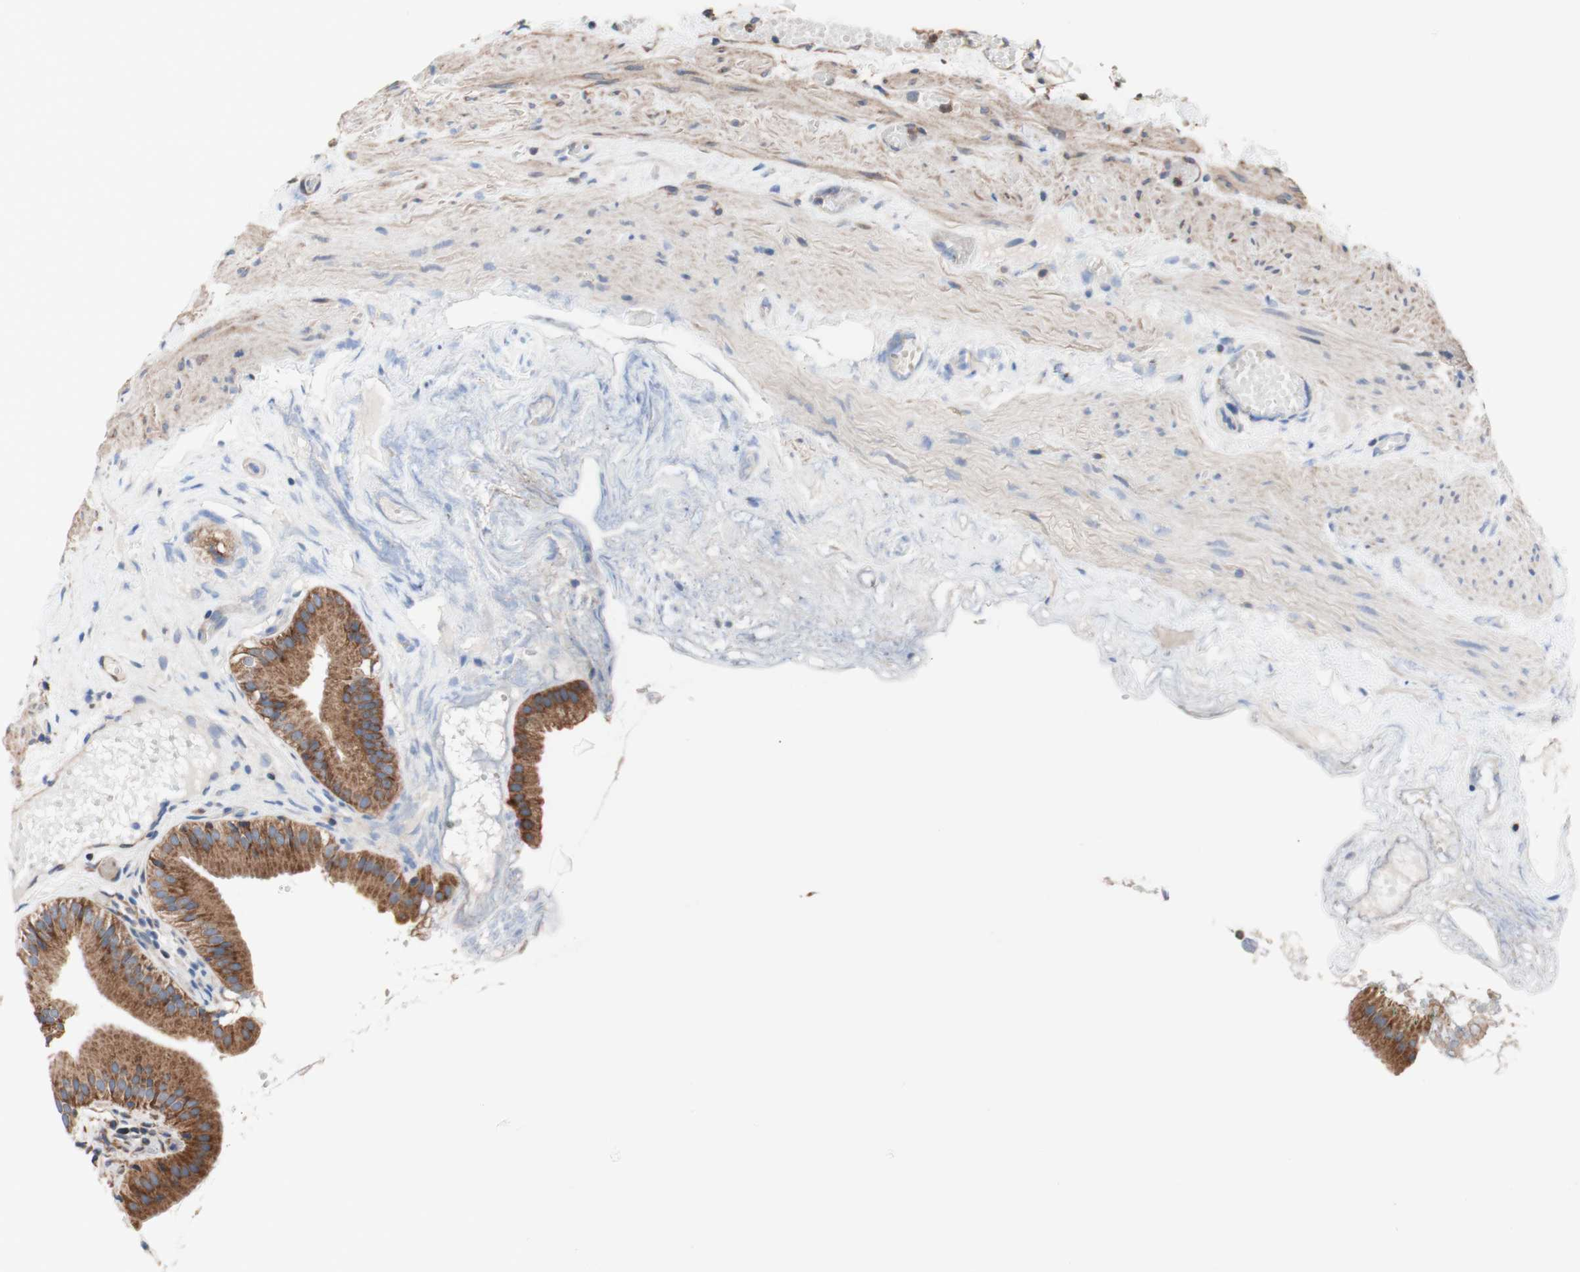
{"staining": {"intensity": "strong", "quantity": ">75%", "location": "cytoplasmic/membranous"}, "tissue": "gallbladder", "cell_type": "Glandular cells", "image_type": "normal", "snomed": [{"axis": "morphology", "description": "Normal tissue, NOS"}, {"axis": "topography", "description": "Gallbladder"}], "caption": "Glandular cells reveal high levels of strong cytoplasmic/membranous staining in about >75% of cells in normal gallbladder. Nuclei are stained in blue.", "gene": "FMR1", "patient": {"sex": "female", "age": 26}}